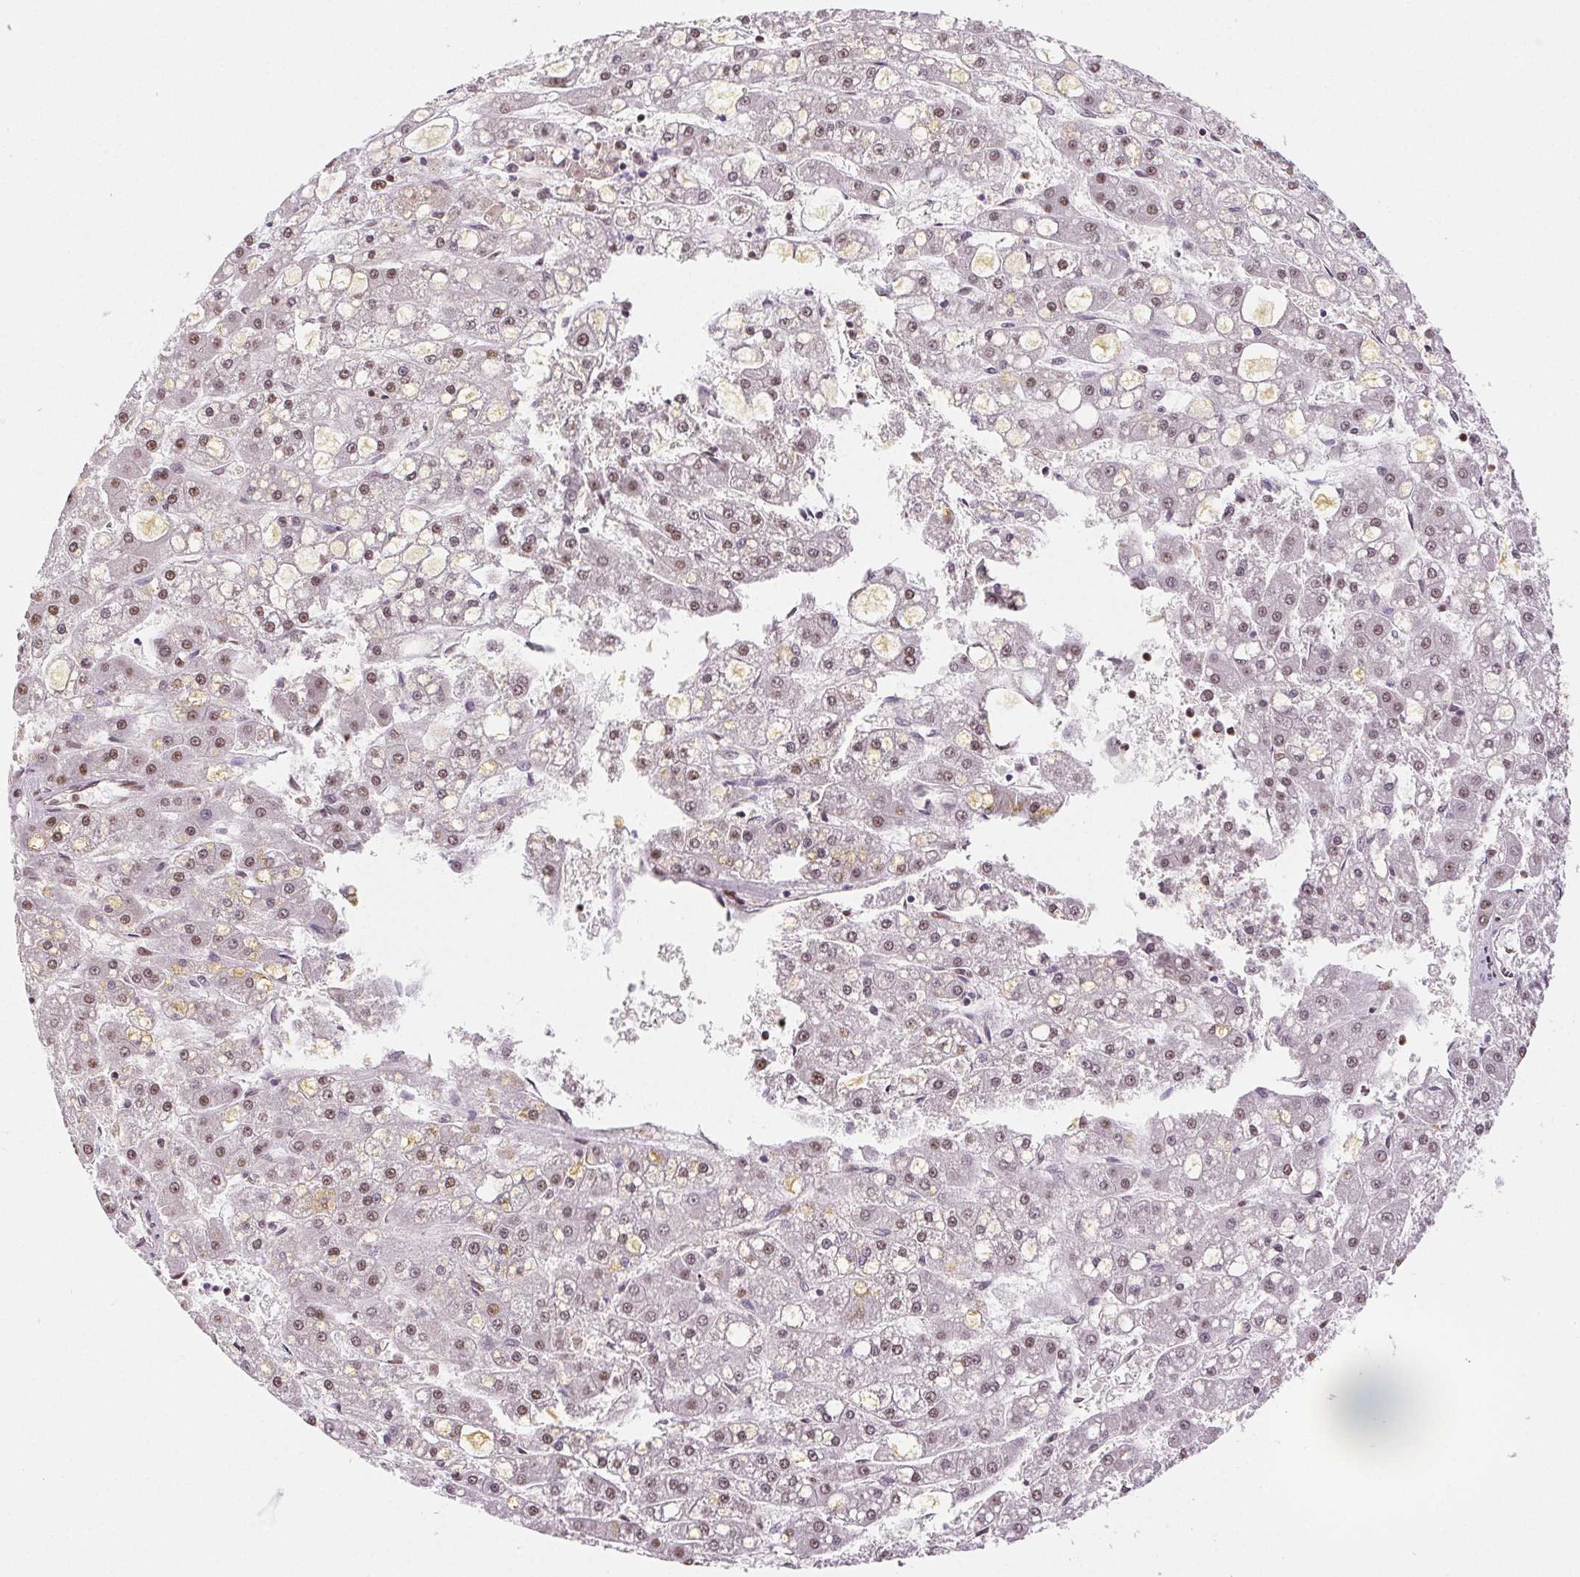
{"staining": {"intensity": "weak", "quantity": ">75%", "location": "nuclear"}, "tissue": "liver cancer", "cell_type": "Tumor cells", "image_type": "cancer", "snomed": [{"axis": "morphology", "description": "Carcinoma, Hepatocellular, NOS"}, {"axis": "topography", "description": "Liver"}], "caption": "Immunohistochemistry (IHC) staining of liver cancer (hepatocellular carcinoma), which reveals low levels of weak nuclear positivity in about >75% of tumor cells indicating weak nuclear protein expression. The staining was performed using DAB (3,3'-diaminobenzidine) (brown) for protein detection and nuclei were counterstained in hematoxylin (blue).", "gene": "SET", "patient": {"sex": "male", "age": 67}}